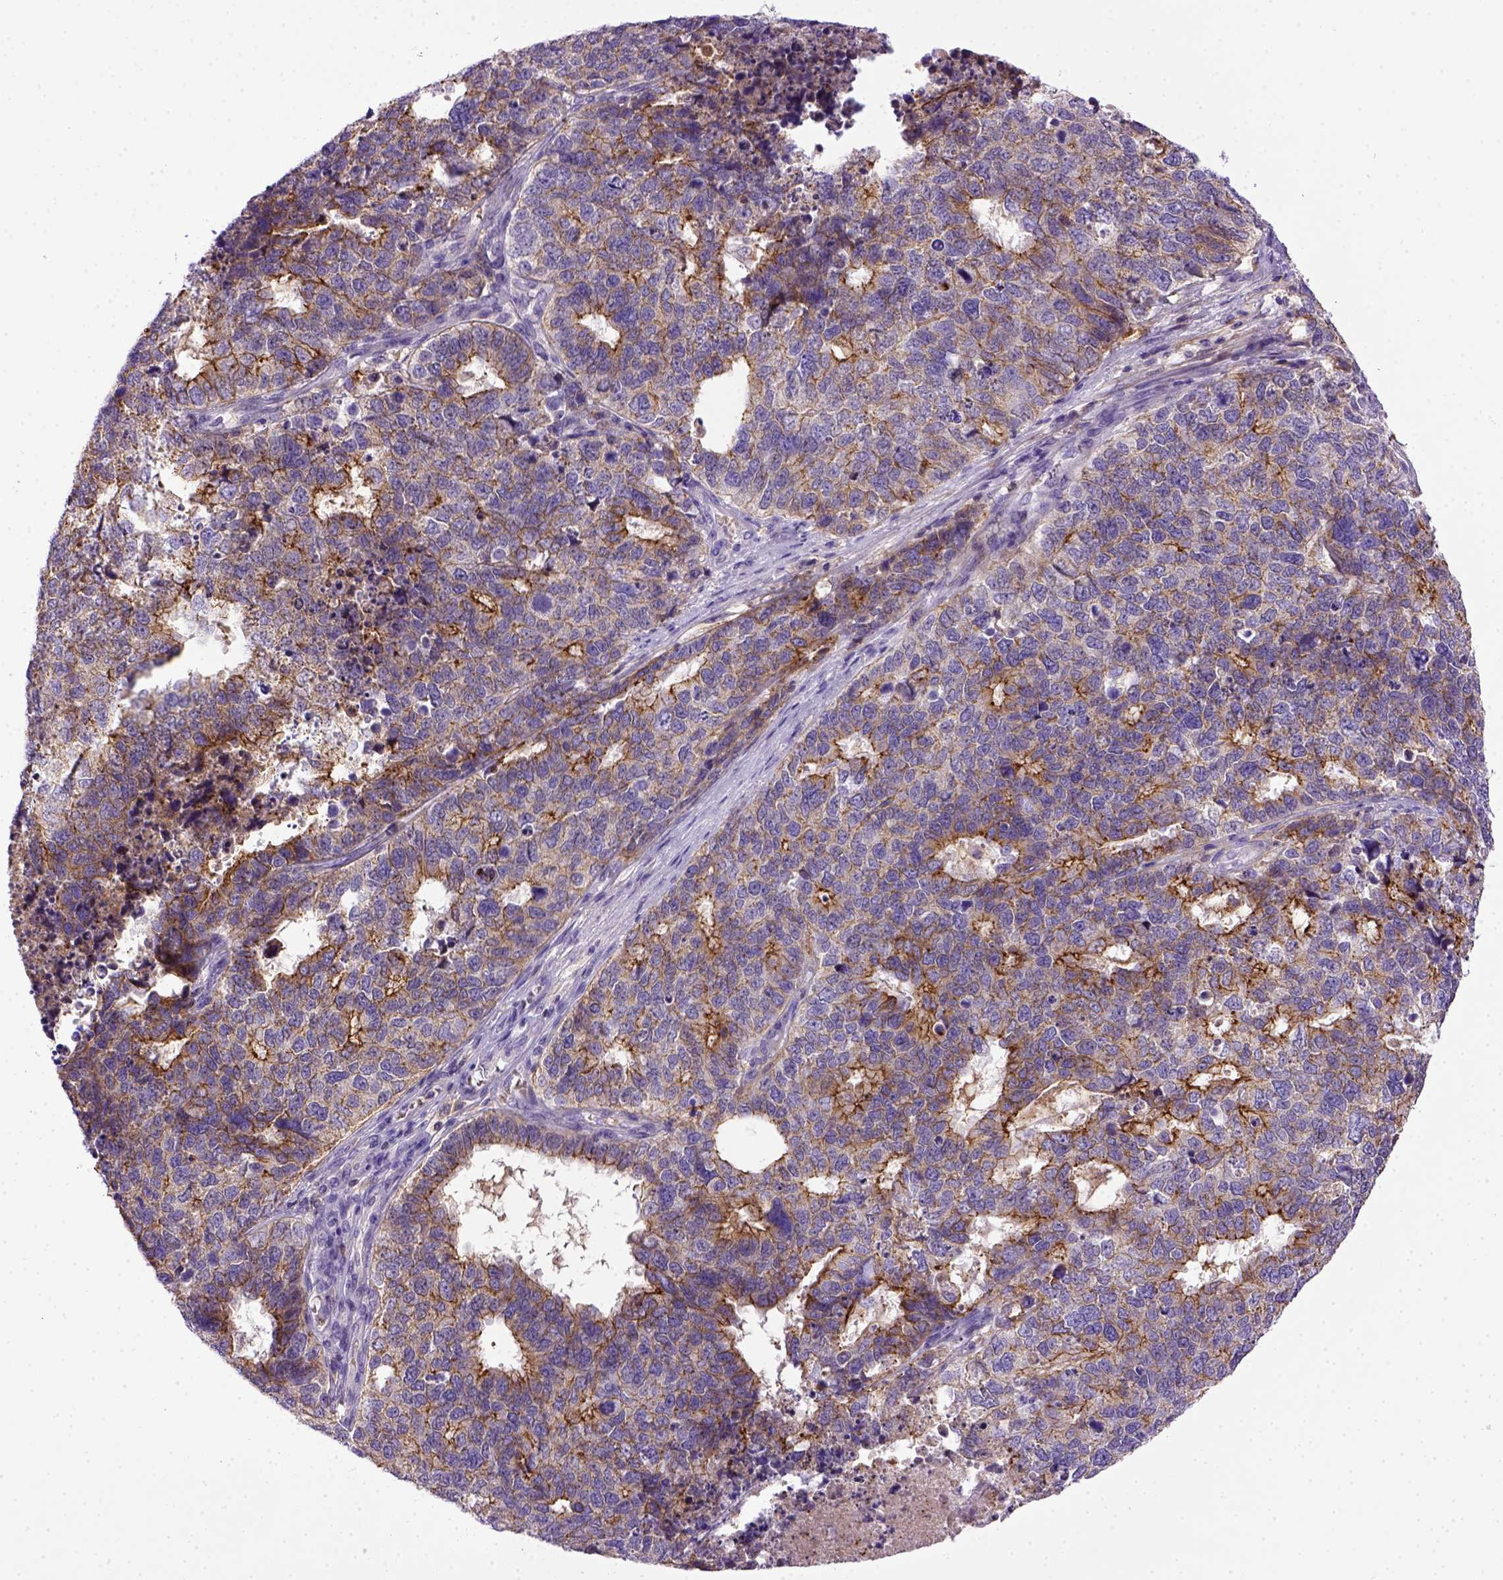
{"staining": {"intensity": "moderate", "quantity": "25%-75%", "location": "cytoplasmic/membranous"}, "tissue": "cervical cancer", "cell_type": "Tumor cells", "image_type": "cancer", "snomed": [{"axis": "morphology", "description": "Squamous cell carcinoma, NOS"}, {"axis": "topography", "description": "Cervix"}], "caption": "Protein staining of squamous cell carcinoma (cervical) tissue reveals moderate cytoplasmic/membranous staining in about 25%-75% of tumor cells.", "gene": "CDH1", "patient": {"sex": "female", "age": 63}}